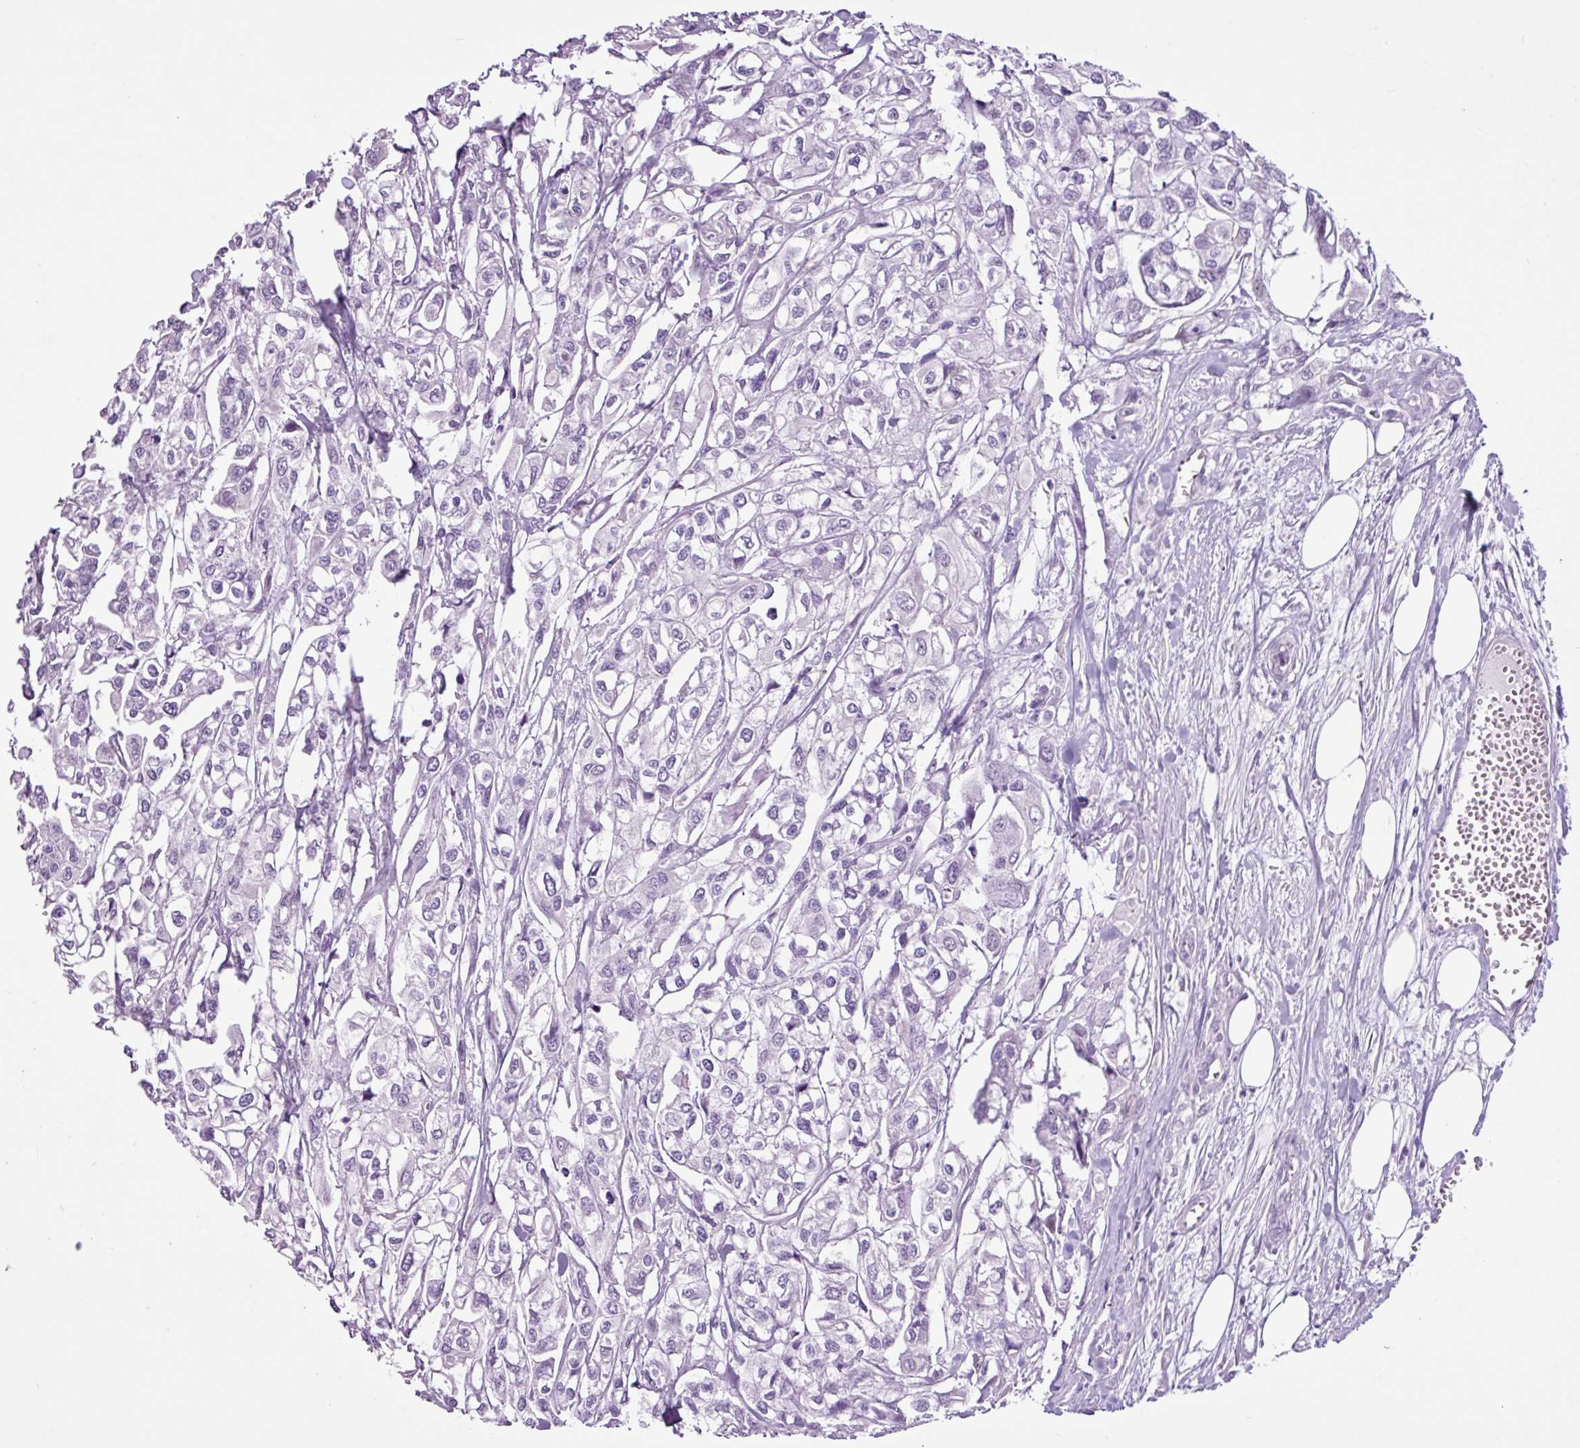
{"staining": {"intensity": "negative", "quantity": "none", "location": "none"}, "tissue": "urothelial cancer", "cell_type": "Tumor cells", "image_type": "cancer", "snomed": [{"axis": "morphology", "description": "Urothelial carcinoma, High grade"}, {"axis": "topography", "description": "Urinary bladder"}], "caption": "Tumor cells are negative for protein expression in human urothelial cancer.", "gene": "PGR", "patient": {"sex": "male", "age": 67}}